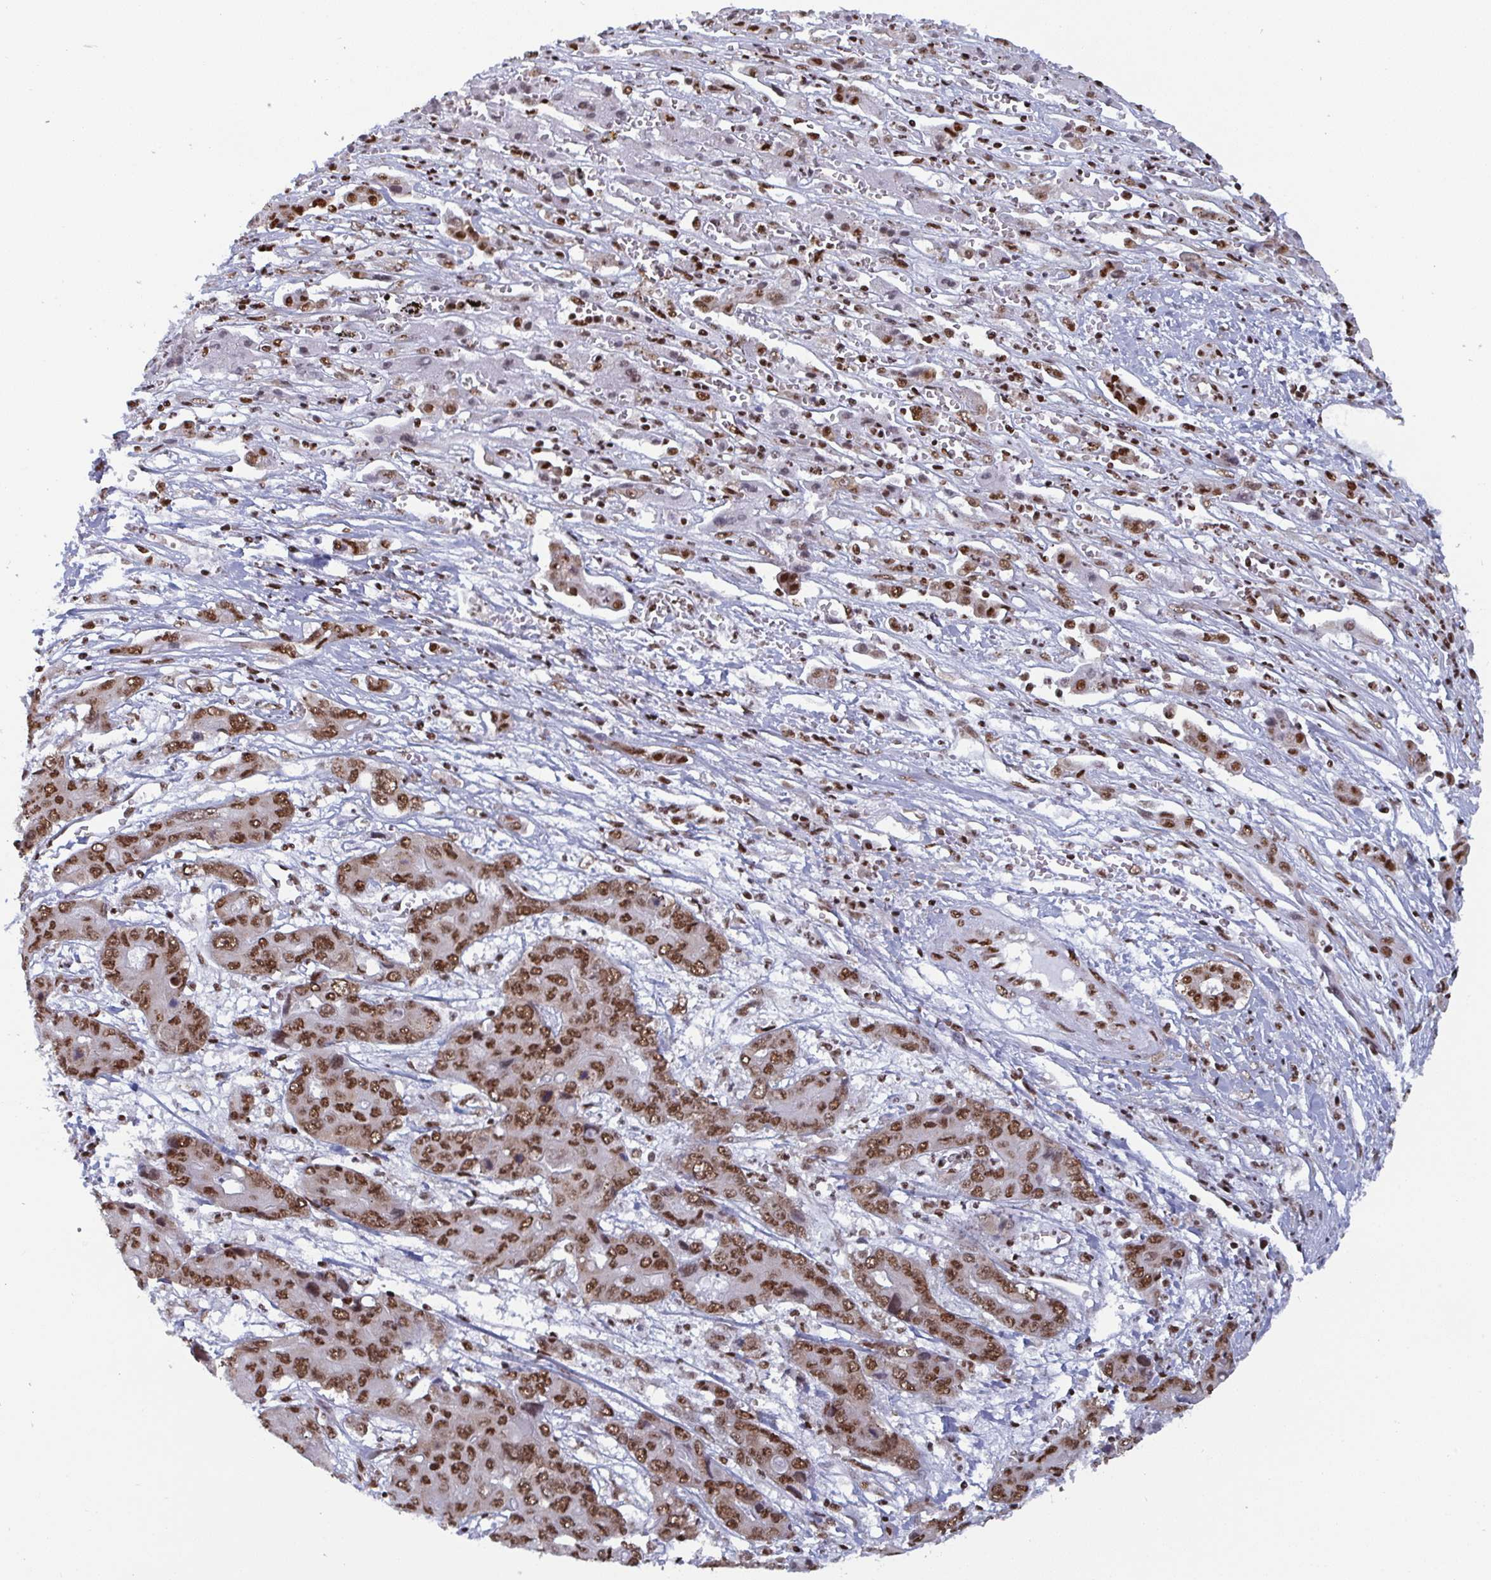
{"staining": {"intensity": "moderate", "quantity": ">75%", "location": "nuclear"}, "tissue": "liver cancer", "cell_type": "Tumor cells", "image_type": "cancer", "snomed": [{"axis": "morphology", "description": "Cholangiocarcinoma"}, {"axis": "topography", "description": "Liver"}], "caption": "High-magnification brightfield microscopy of liver cancer stained with DAB (brown) and counterstained with hematoxylin (blue). tumor cells exhibit moderate nuclear positivity is identified in about>75% of cells. (Brightfield microscopy of DAB IHC at high magnification).", "gene": "GAR1", "patient": {"sex": "male", "age": 67}}